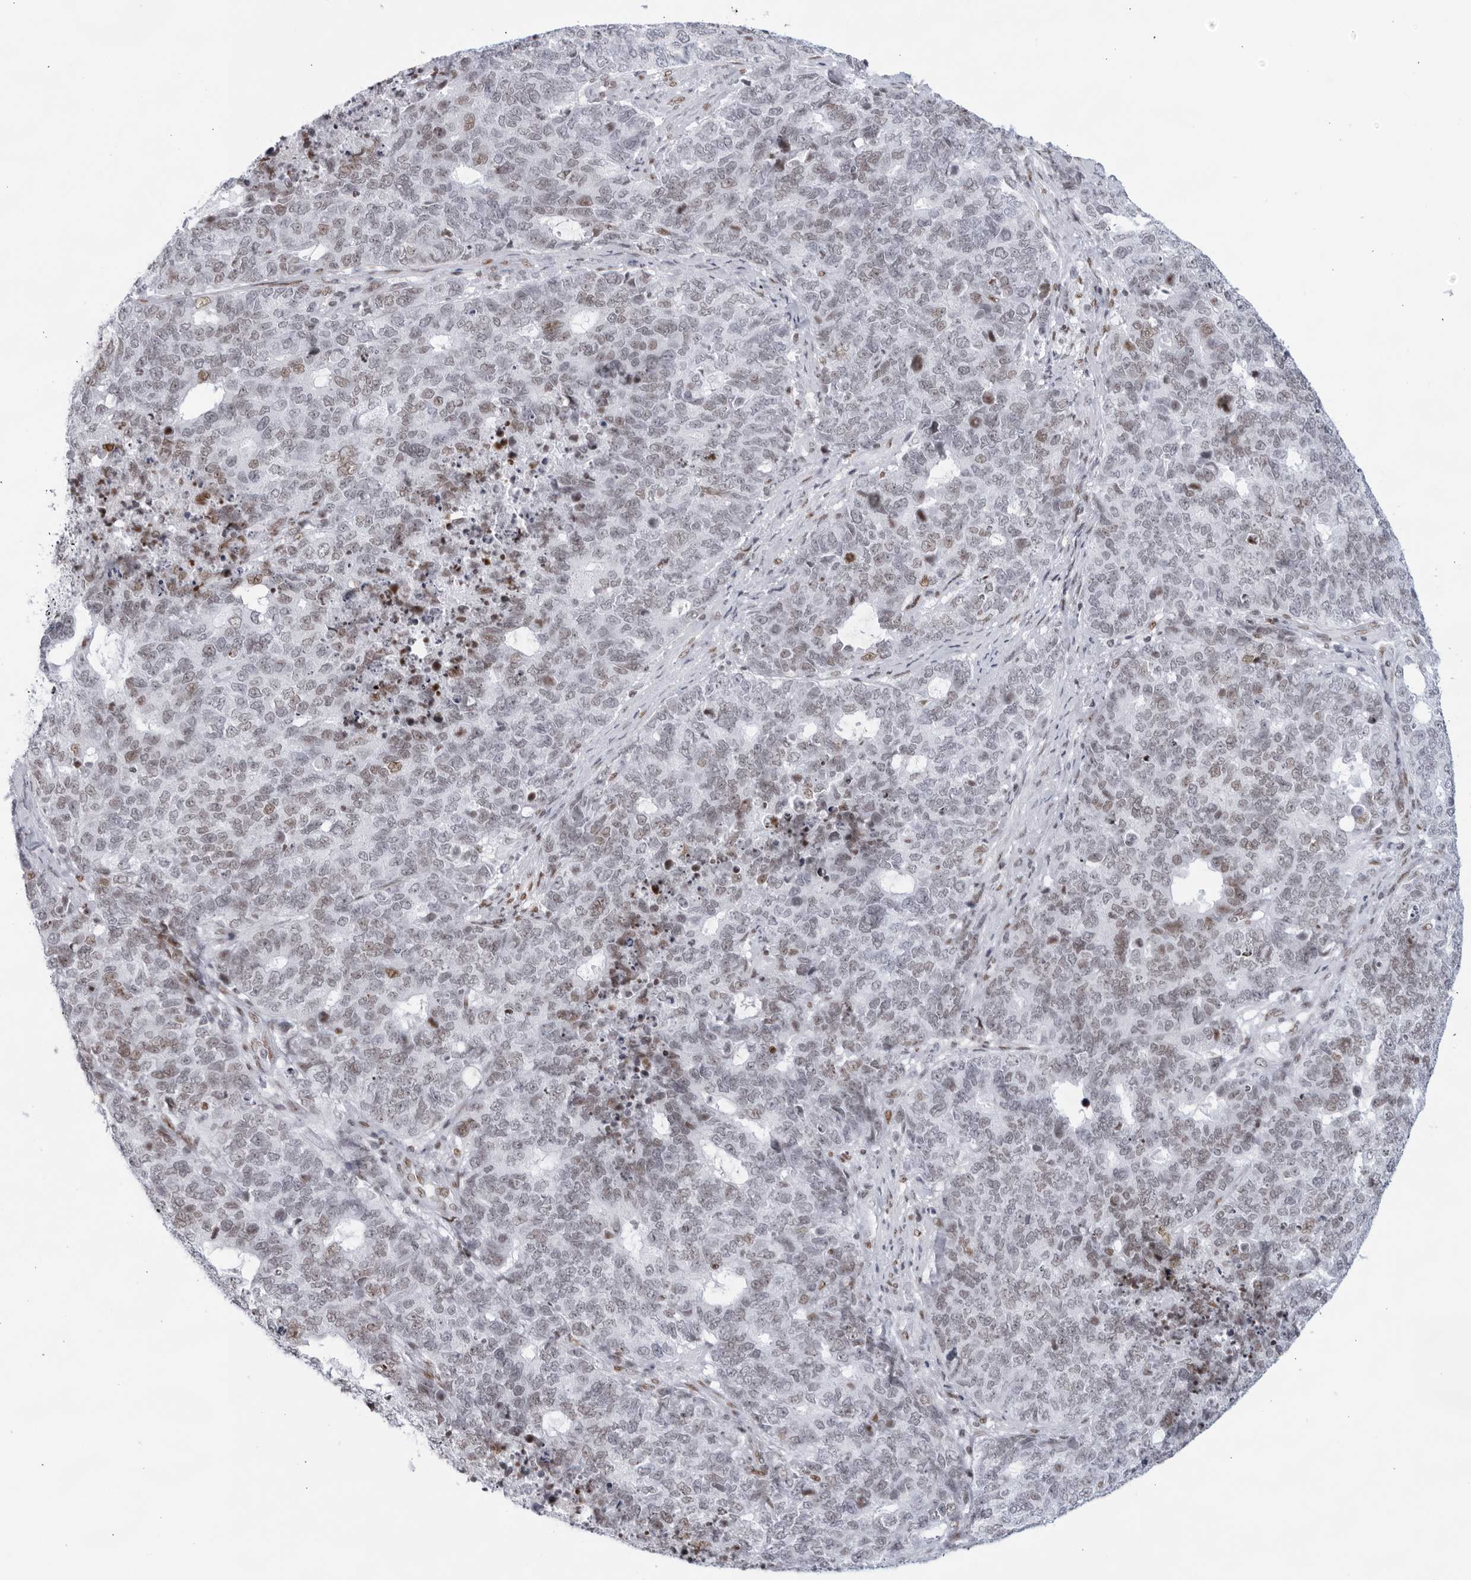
{"staining": {"intensity": "moderate", "quantity": "<25%", "location": "nuclear"}, "tissue": "cervical cancer", "cell_type": "Tumor cells", "image_type": "cancer", "snomed": [{"axis": "morphology", "description": "Squamous cell carcinoma, NOS"}, {"axis": "topography", "description": "Cervix"}], "caption": "Immunohistochemistry (DAB) staining of human cervical squamous cell carcinoma demonstrates moderate nuclear protein positivity in approximately <25% of tumor cells.", "gene": "HP1BP3", "patient": {"sex": "female", "age": 63}}